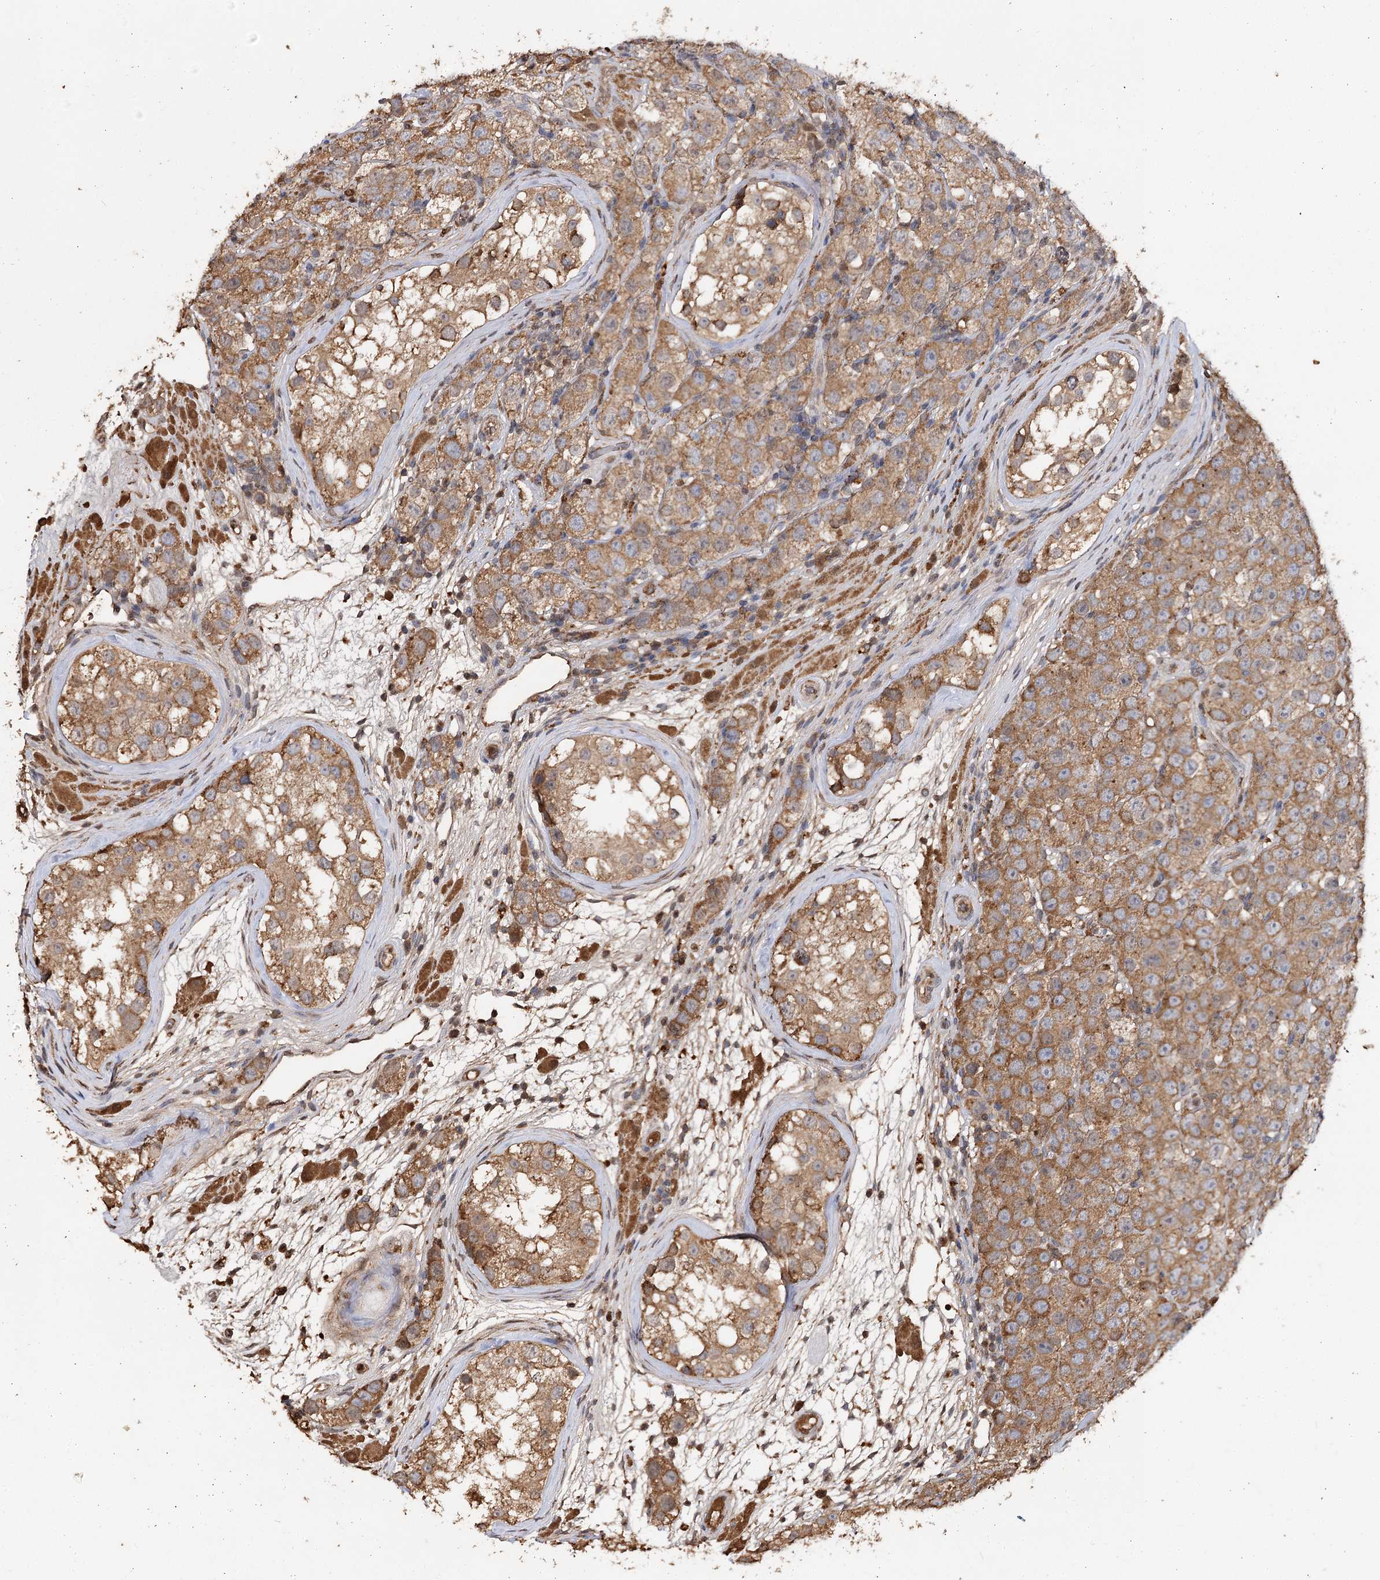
{"staining": {"intensity": "moderate", "quantity": ">75%", "location": "cytoplasmic/membranous"}, "tissue": "testis cancer", "cell_type": "Tumor cells", "image_type": "cancer", "snomed": [{"axis": "morphology", "description": "Seminoma, NOS"}, {"axis": "topography", "description": "Testis"}], "caption": "Immunohistochemical staining of human testis seminoma displays moderate cytoplasmic/membranous protein staining in about >75% of tumor cells.", "gene": "ARL13A", "patient": {"sex": "male", "age": 28}}